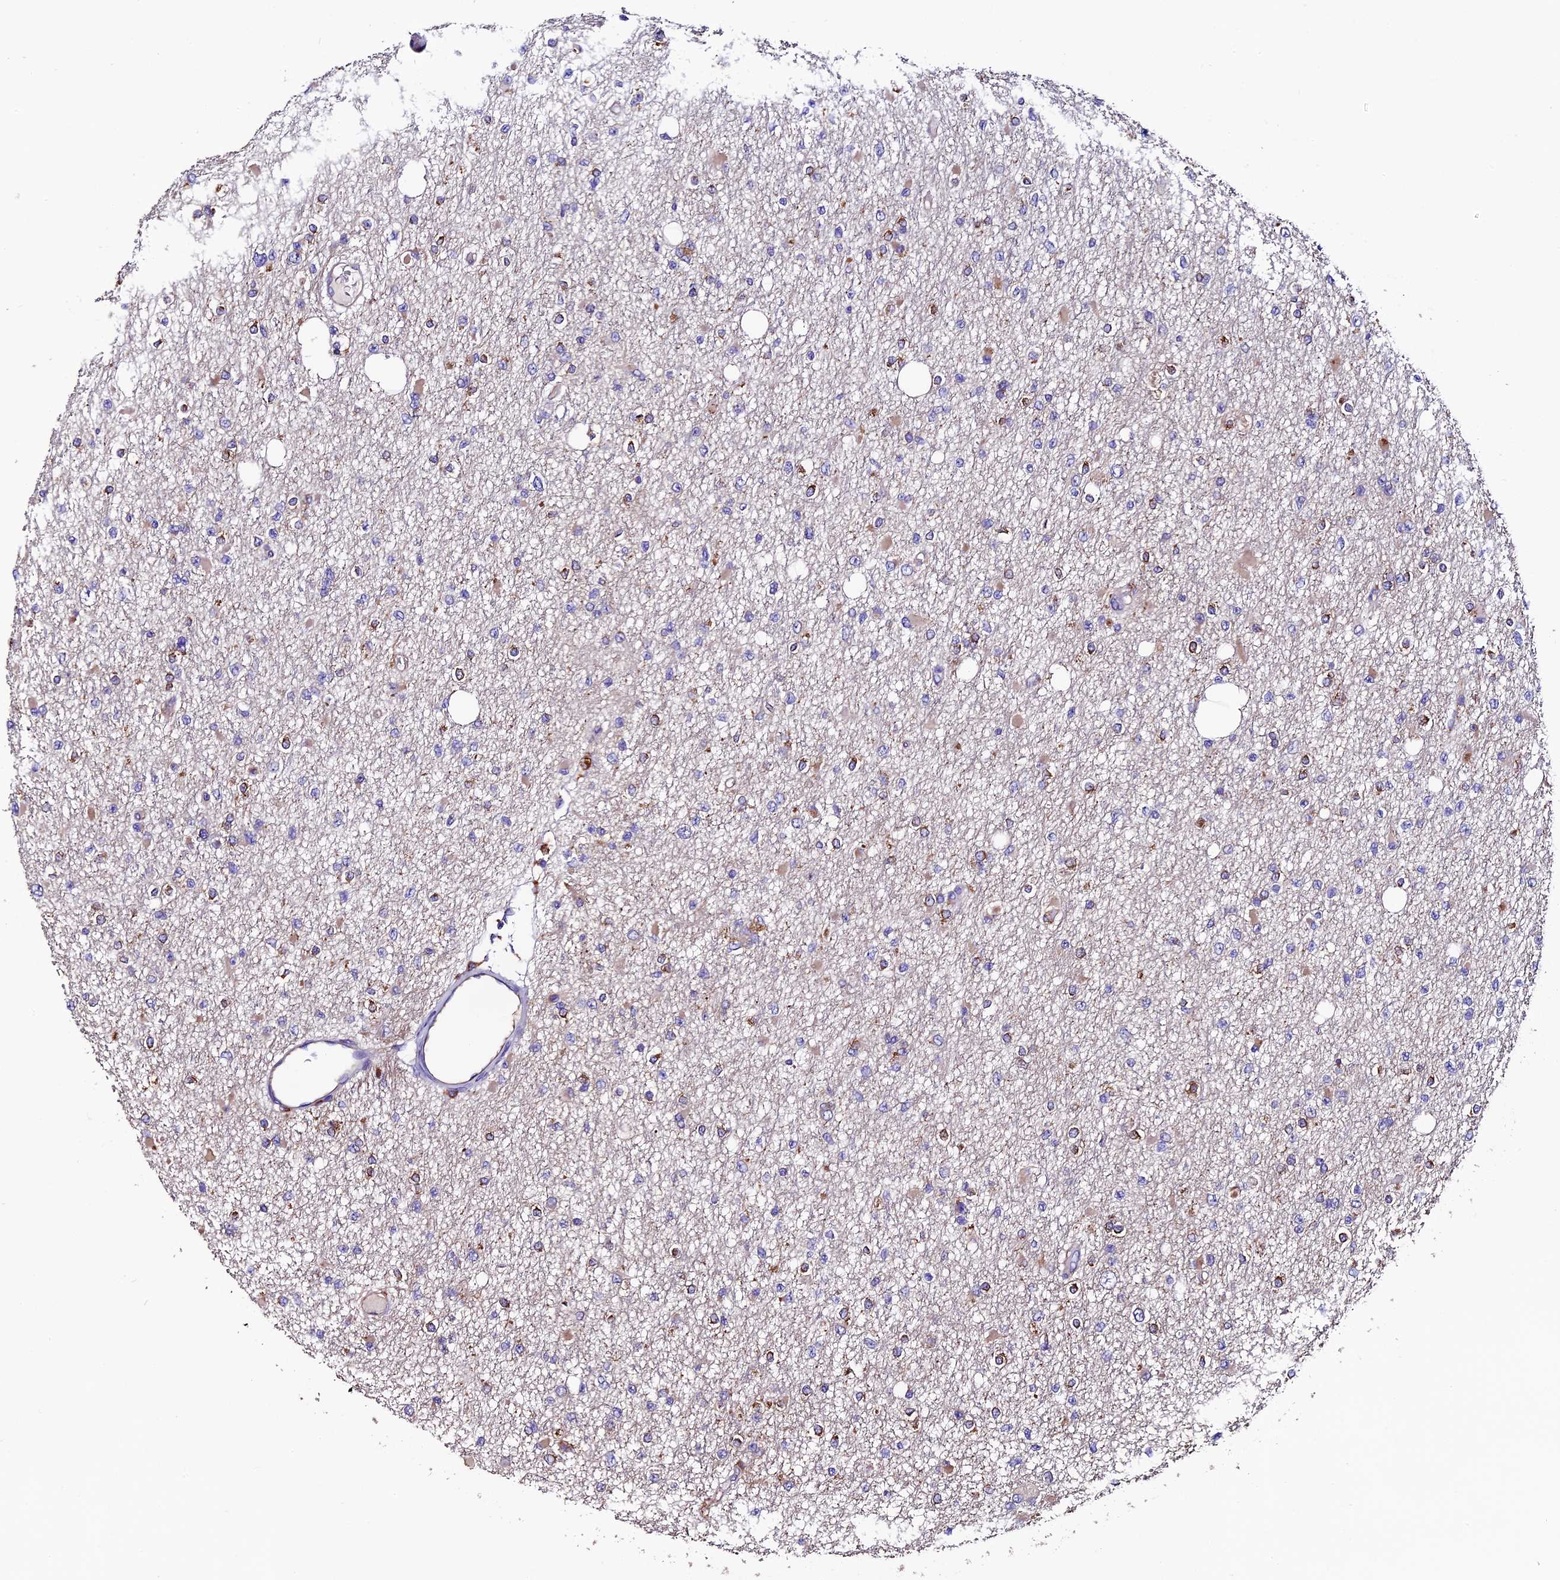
{"staining": {"intensity": "weak", "quantity": "<25%", "location": "cytoplasmic/membranous"}, "tissue": "glioma", "cell_type": "Tumor cells", "image_type": "cancer", "snomed": [{"axis": "morphology", "description": "Glioma, malignant, Low grade"}, {"axis": "topography", "description": "Brain"}], "caption": "DAB immunohistochemical staining of malignant glioma (low-grade) demonstrates no significant positivity in tumor cells. (Stains: DAB (3,3'-diaminobenzidine) immunohistochemistry (IHC) with hematoxylin counter stain, Microscopy: brightfield microscopy at high magnification).", "gene": "CLN5", "patient": {"sex": "female", "age": 22}}